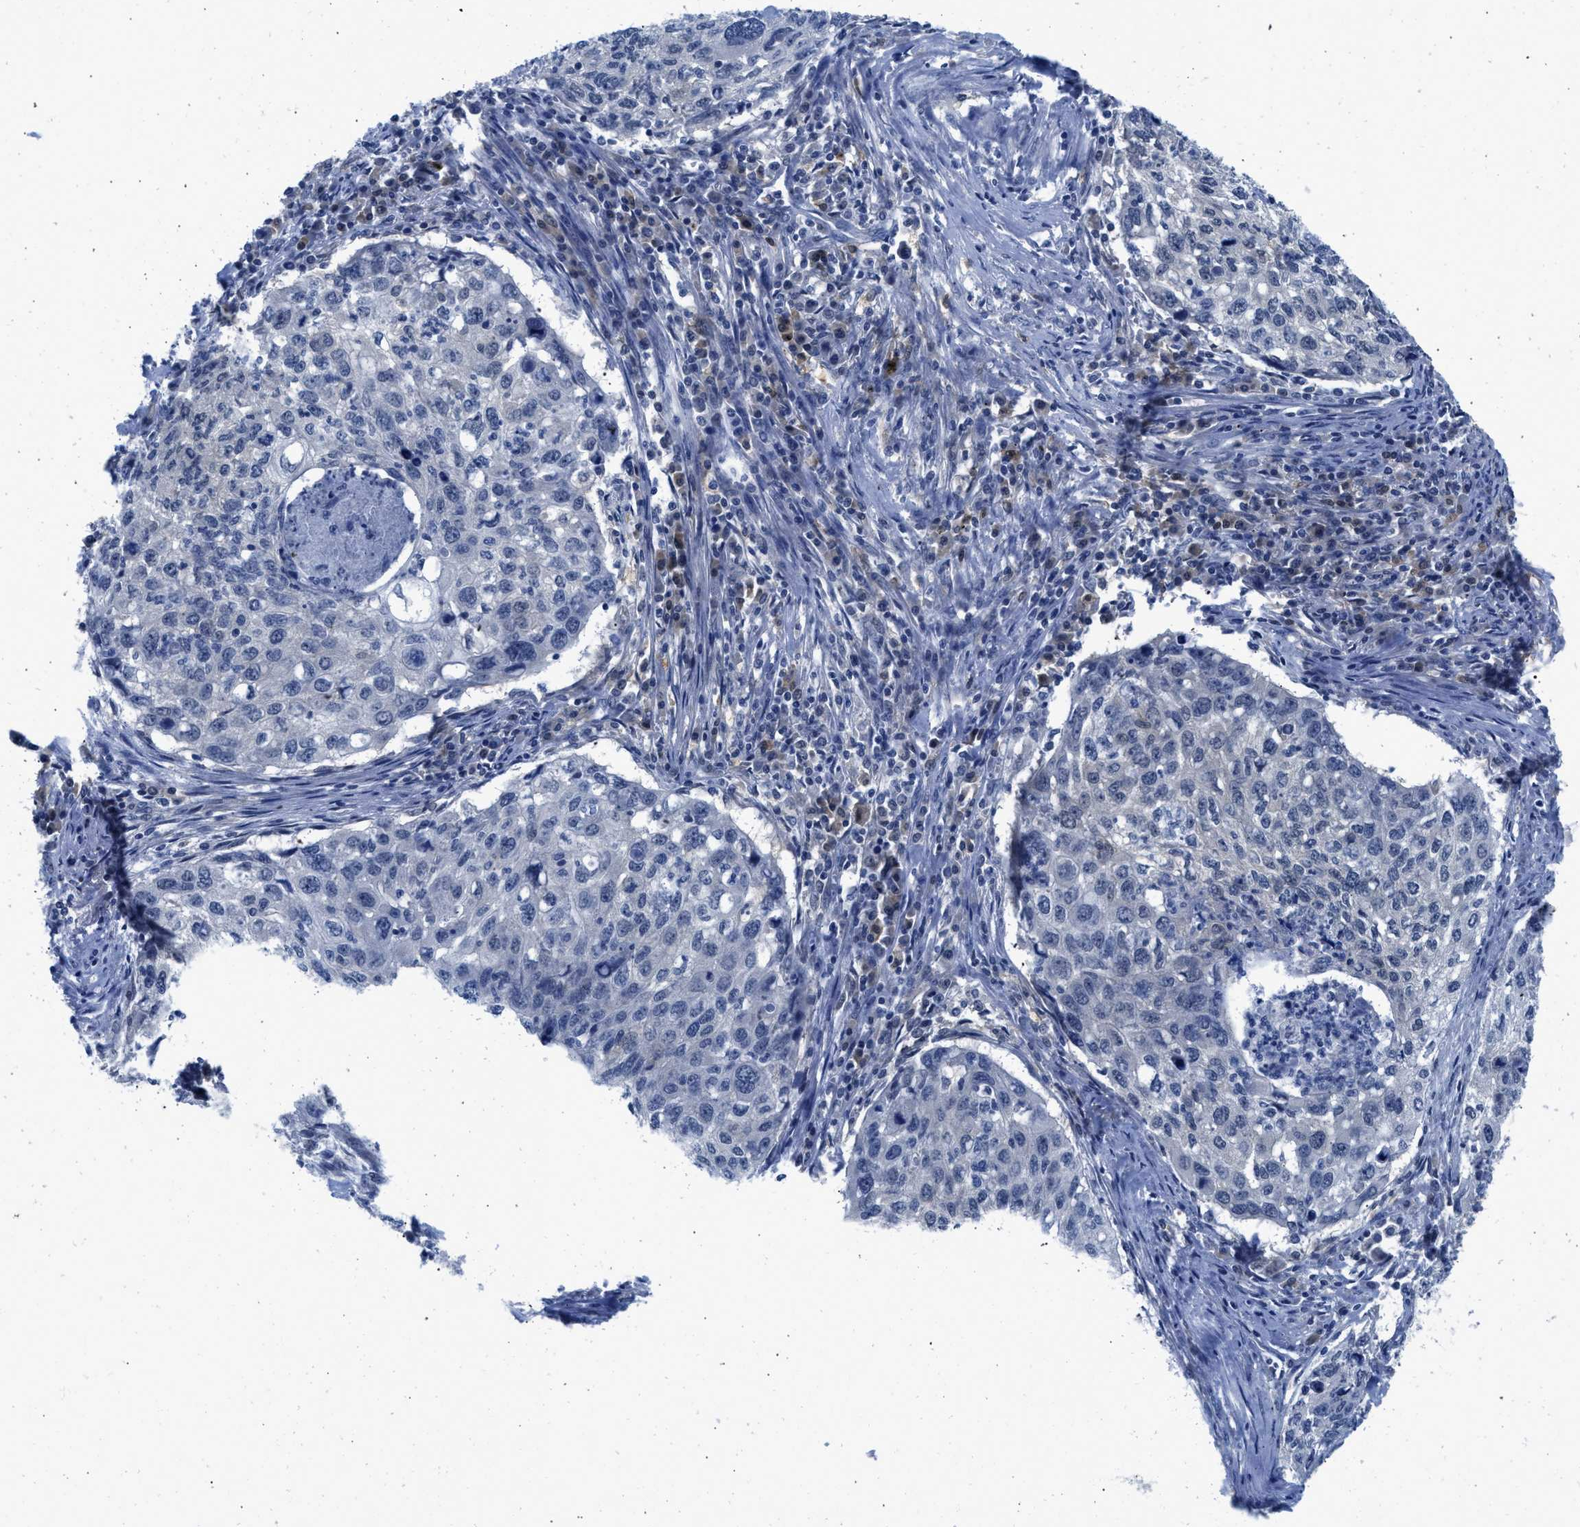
{"staining": {"intensity": "negative", "quantity": "none", "location": "none"}, "tissue": "lung cancer", "cell_type": "Tumor cells", "image_type": "cancer", "snomed": [{"axis": "morphology", "description": "Squamous cell carcinoma, NOS"}, {"axis": "topography", "description": "Lung"}], "caption": "IHC of lung cancer (squamous cell carcinoma) demonstrates no positivity in tumor cells.", "gene": "CBR1", "patient": {"sex": "female", "age": 63}}